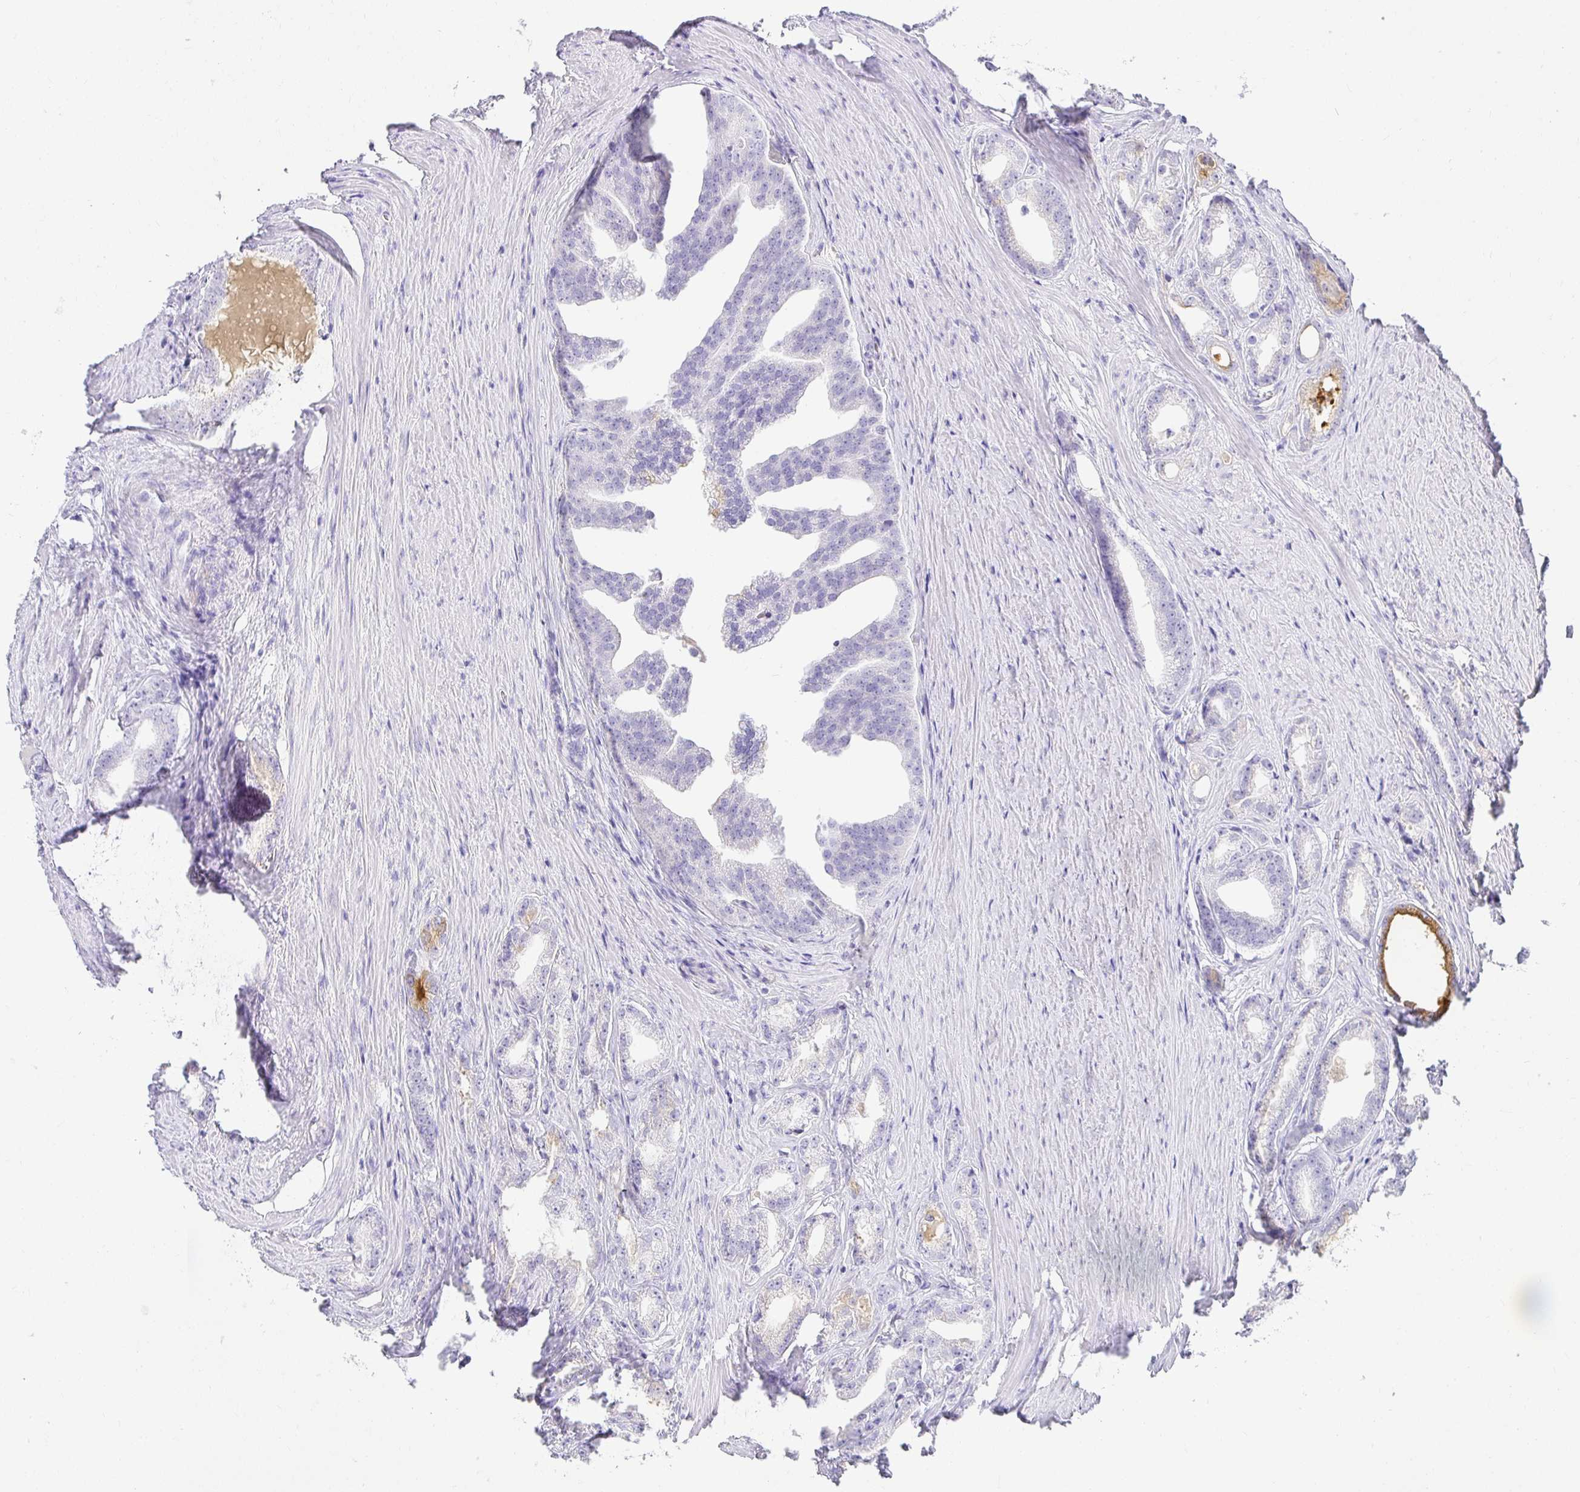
{"staining": {"intensity": "moderate", "quantity": "<25%", "location": "cytoplasmic/membranous"}, "tissue": "prostate cancer", "cell_type": "Tumor cells", "image_type": "cancer", "snomed": [{"axis": "morphology", "description": "Adenocarcinoma, Low grade"}, {"axis": "topography", "description": "Prostate"}], "caption": "This is a histology image of immunohistochemistry (IHC) staining of prostate cancer (adenocarcinoma (low-grade)), which shows moderate positivity in the cytoplasmic/membranous of tumor cells.", "gene": "CHAT", "patient": {"sex": "male", "age": 65}}